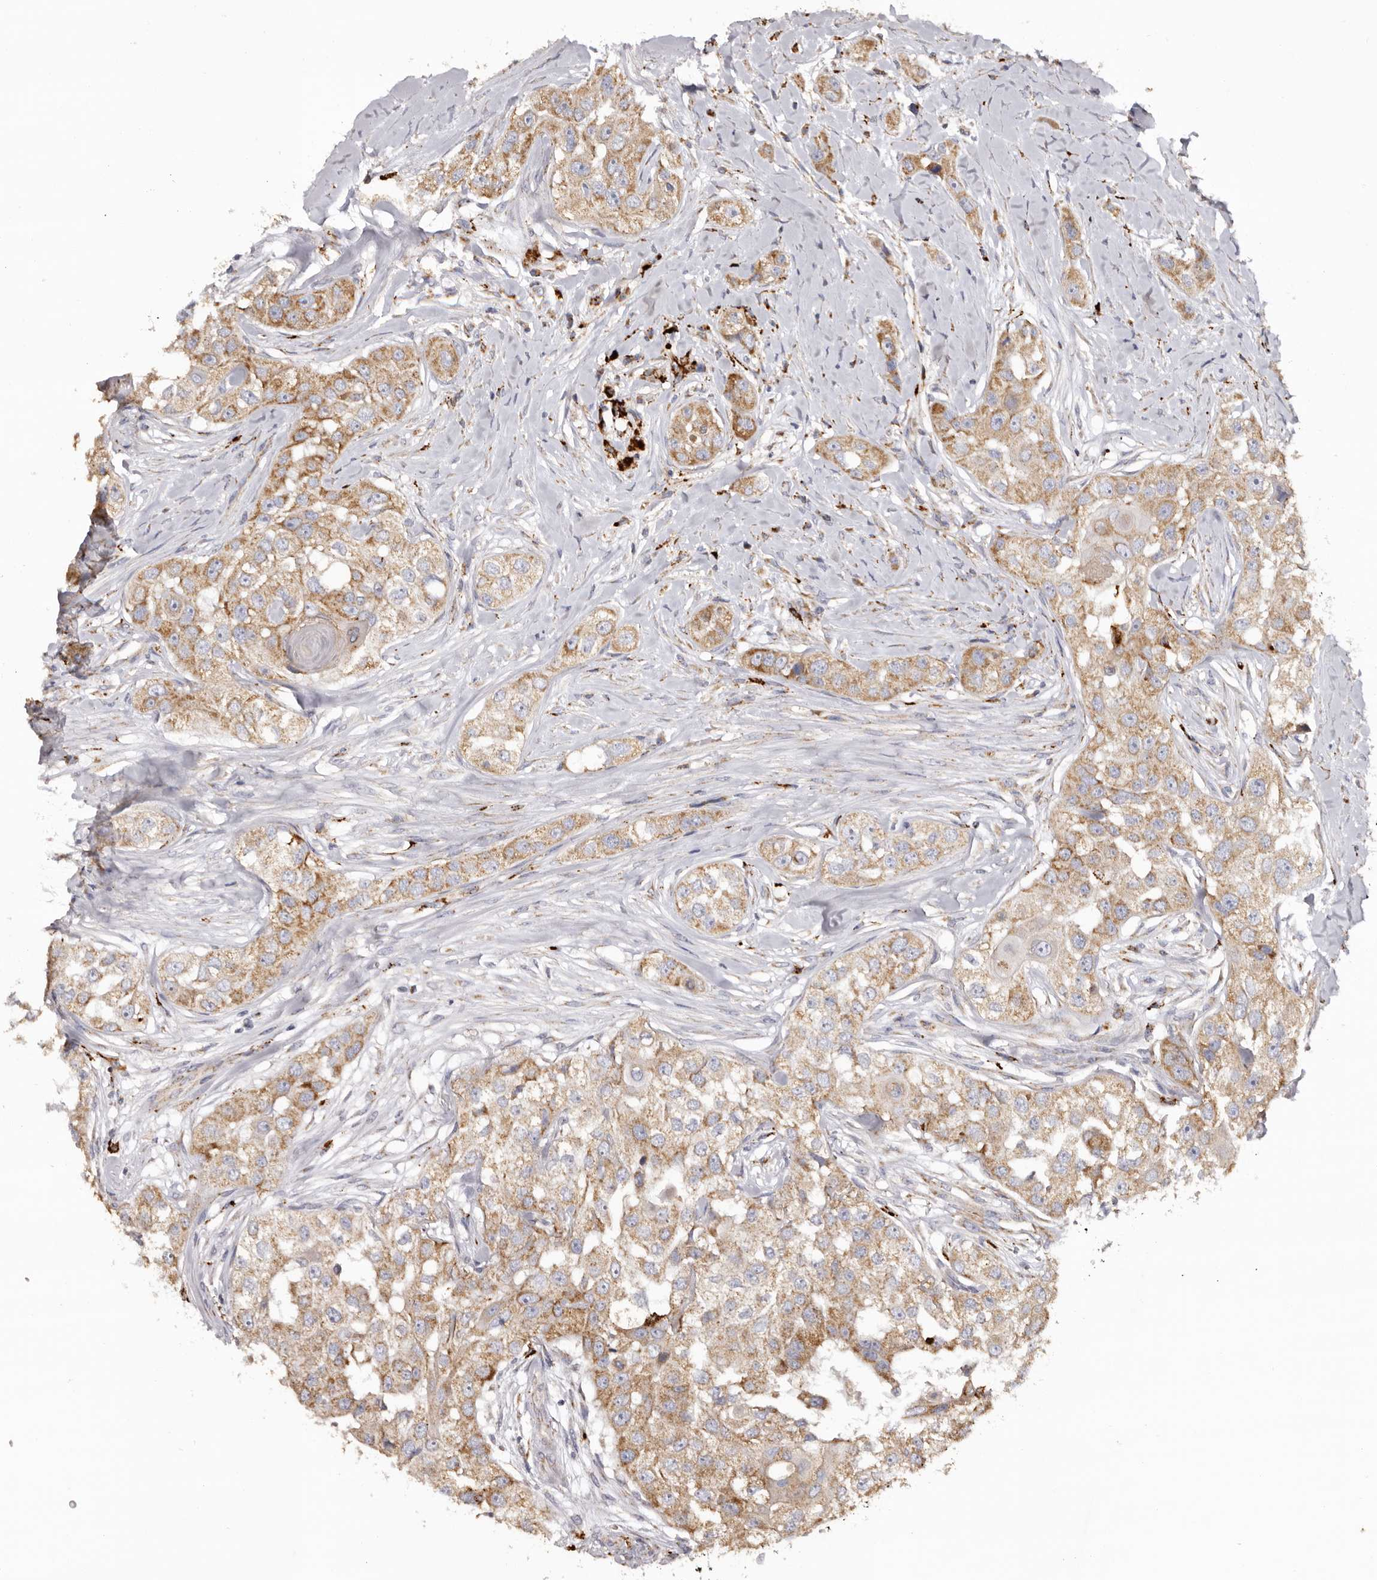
{"staining": {"intensity": "moderate", "quantity": ">75%", "location": "cytoplasmic/membranous"}, "tissue": "head and neck cancer", "cell_type": "Tumor cells", "image_type": "cancer", "snomed": [{"axis": "morphology", "description": "Normal tissue, NOS"}, {"axis": "morphology", "description": "Squamous cell carcinoma, NOS"}, {"axis": "topography", "description": "Skeletal muscle"}, {"axis": "topography", "description": "Head-Neck"}], "caption": "IHC (DAB) staining of human head and neck squamous cell carcinoma displays moderate cytoplasmic/membranous protein positivity in about >75% of tumor cells.", "gene": "MECR", "patient": {"sex": "male", "age": 51}}